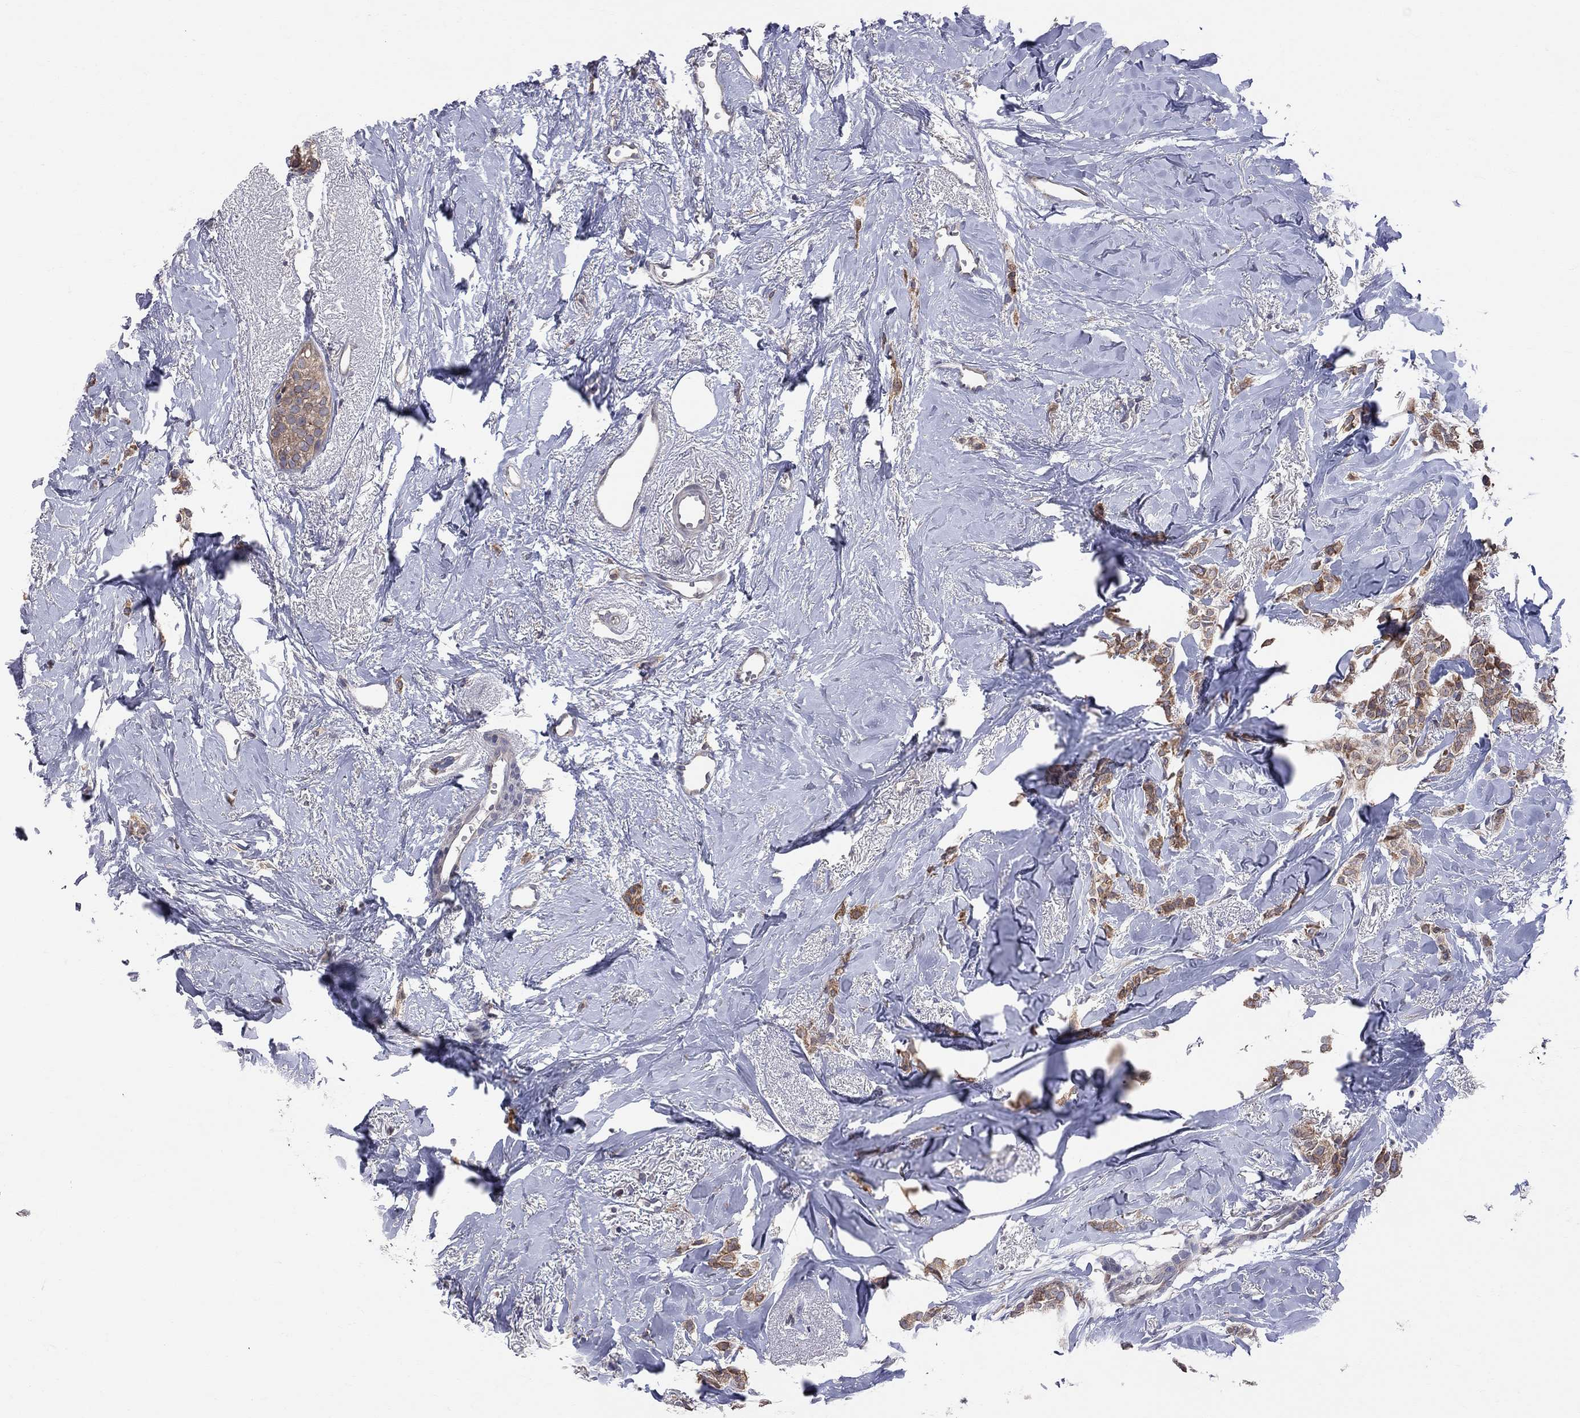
{"staining": {"intensity": "moderate", "quantity": ">75%", "location": "cytoplasmic/membranous"}, "tissue": "breast cancer", "cell_type": "Tumor cells", "image_type": "cancer", "snomed": [{"axis": "morphology", "description": "Duct carcinoma"}, {"axis": "topography", "description": "Breast"}], "caption": "Protein expression analysis of breast cancer demonstrates moderate cytoplasmic/membranous positivity in about >75% of tumor cells.", "gene": "CNOT11", "patient": {"sex": "female", "age": 85}}